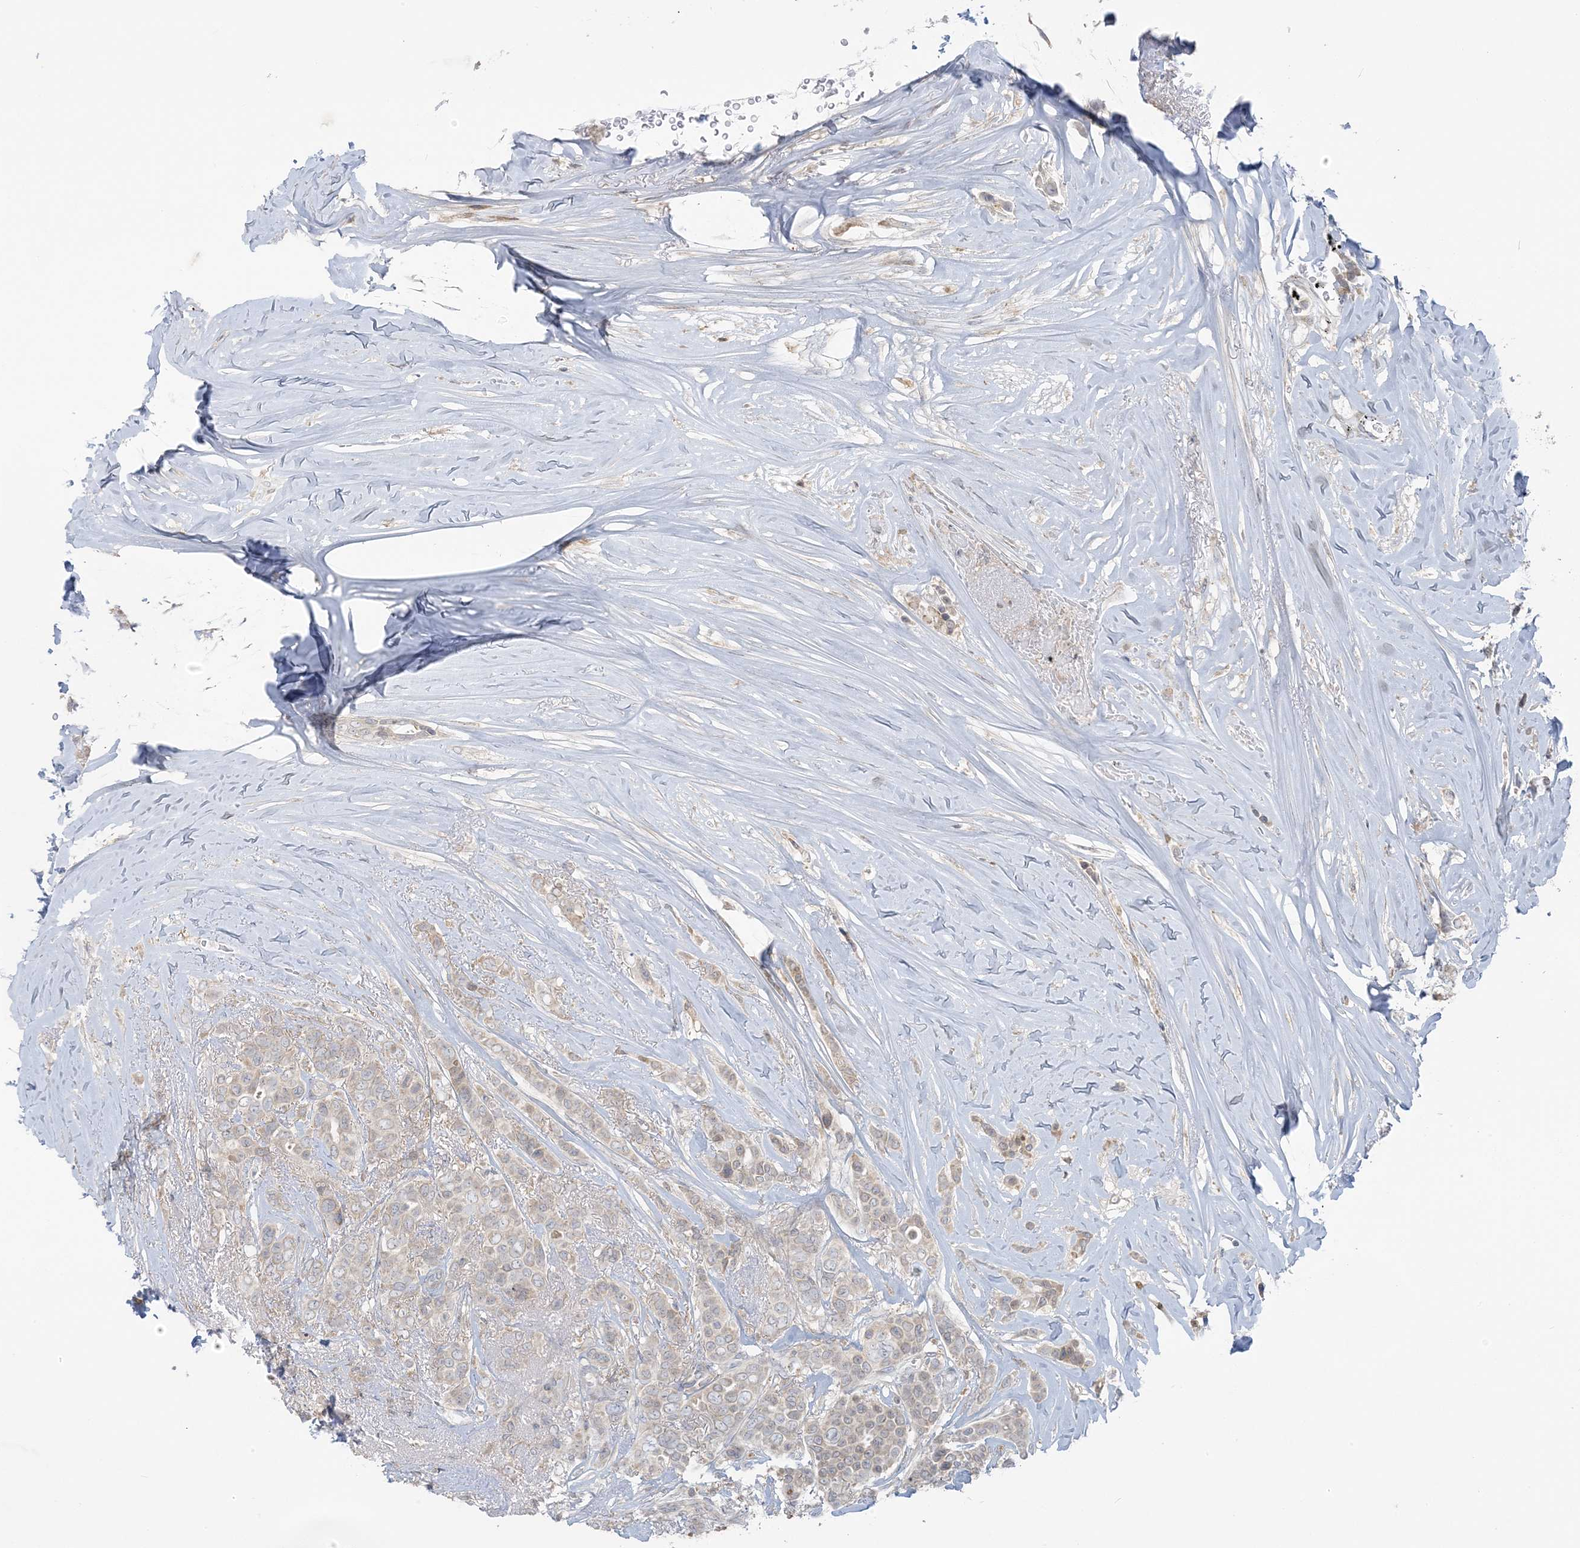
{"staining": {"intensity": "weak", "quantity": "<25%", "location": "cytoplasmic/membranous"}, "tissue": "breast cancer", "cell_type": "Tumor cells", "image_type": "cancer", "snomed": [{"axis": "morphology", "description": "Lobular carcinoma"}, {"axis": "topography", "description": "Breast"}], "caption": "High magnification brightfield microscopy of breast cancer stained with DAB (brown) and counterstained with hematoxylin (blue): tumor cells show no significant staining.", "gene": "EEFSEC", "patient": {"sex": "female", "age": 51}}